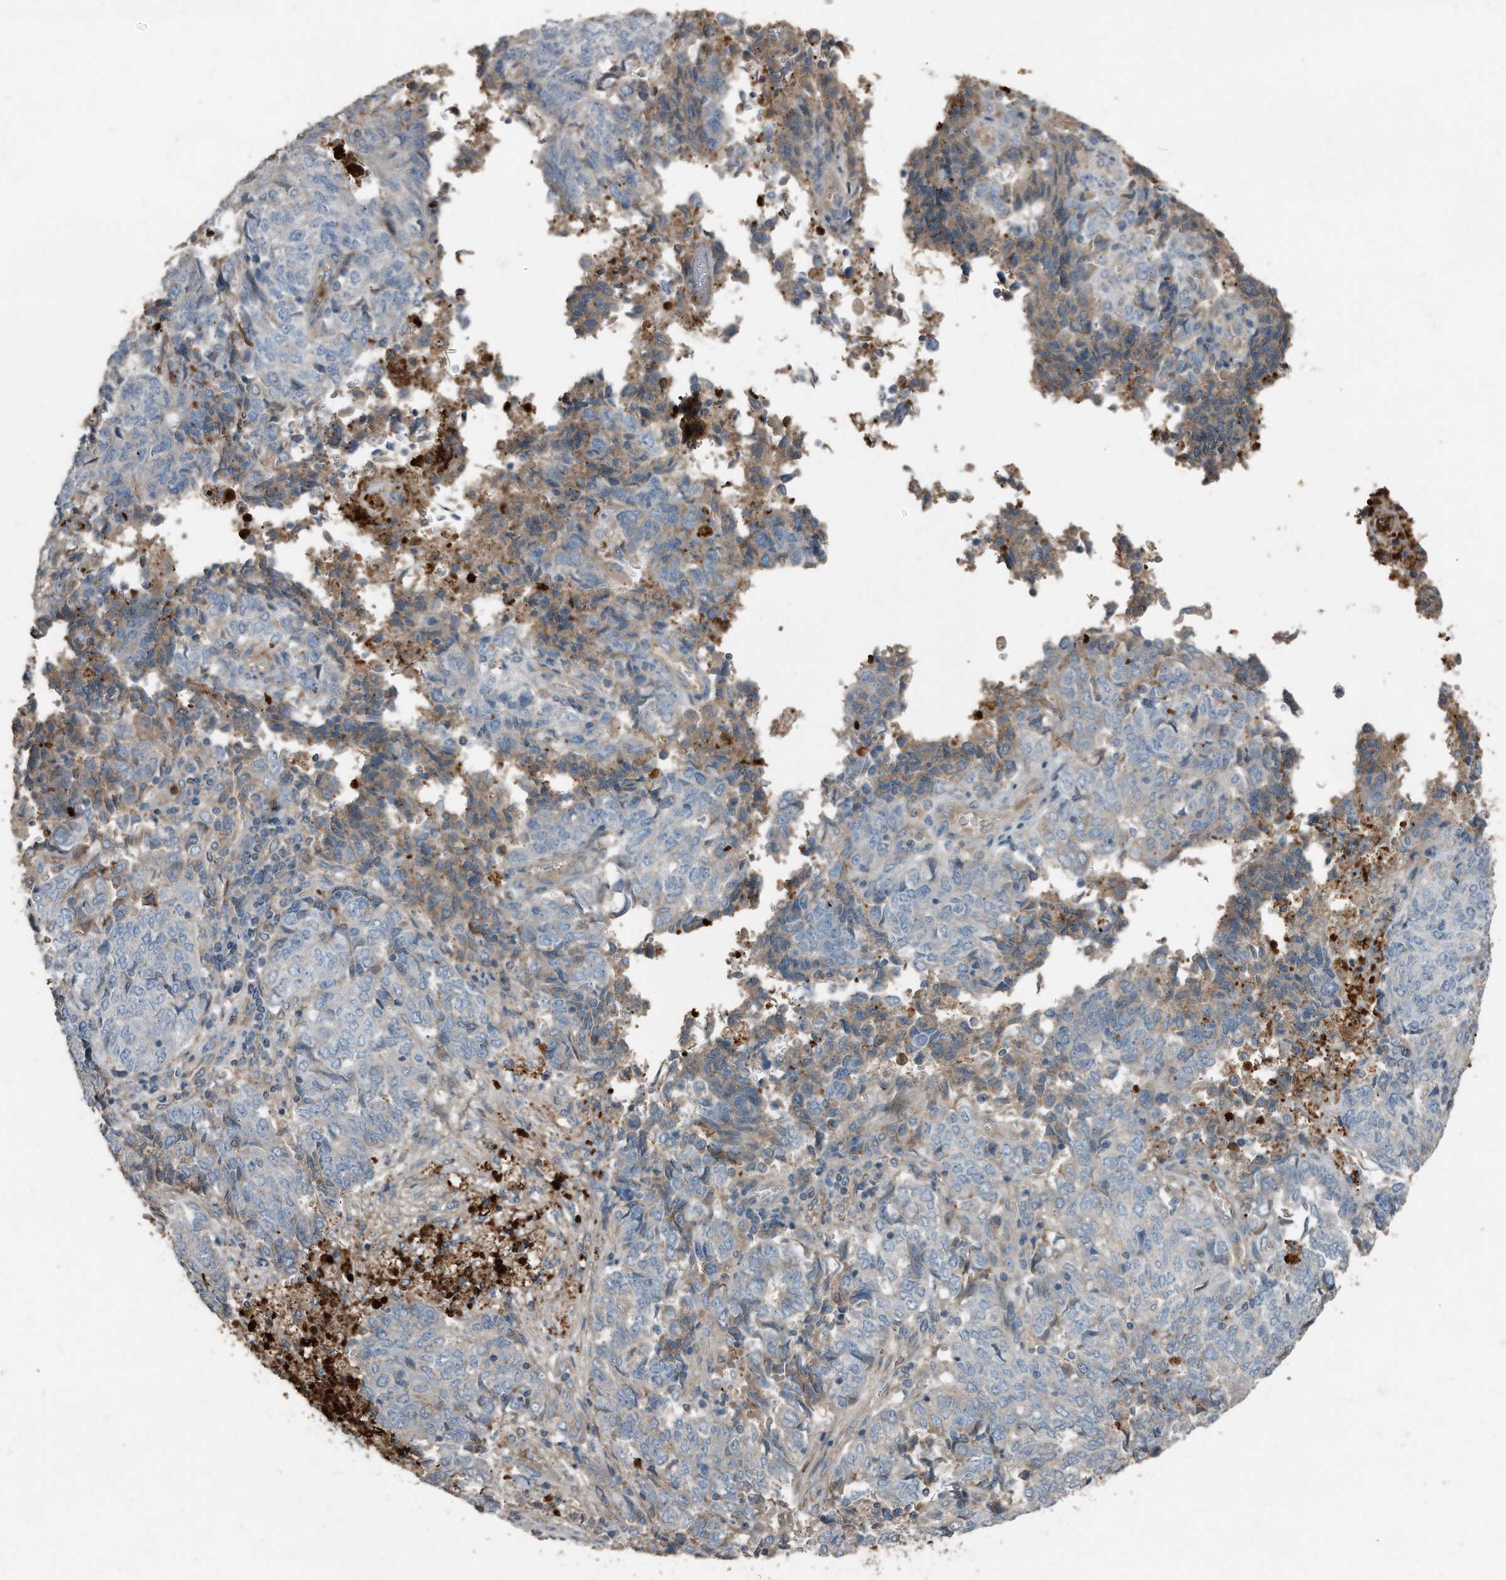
{"staining": {"intensity": "weak", "quantity": "25%-75%", "location": "cytoplasmic/membranous"}, "tissue": "endometrial cancer", "cell_type": "Tumor cells", "image_type": "cancer", "snomed": [{"axis": "morphology", "description": "Adenocarcinoma, NOS"}, {"axis": "topography", "description": "Endometrium"}], "caption": "Weak cytoplasmic/membranous protein positivity is identified in about 25%-75% of tumor cells in adenocarcinoma (endometrial).", "gene": "C9", "patient": {"sex": "female", "age": 80}}